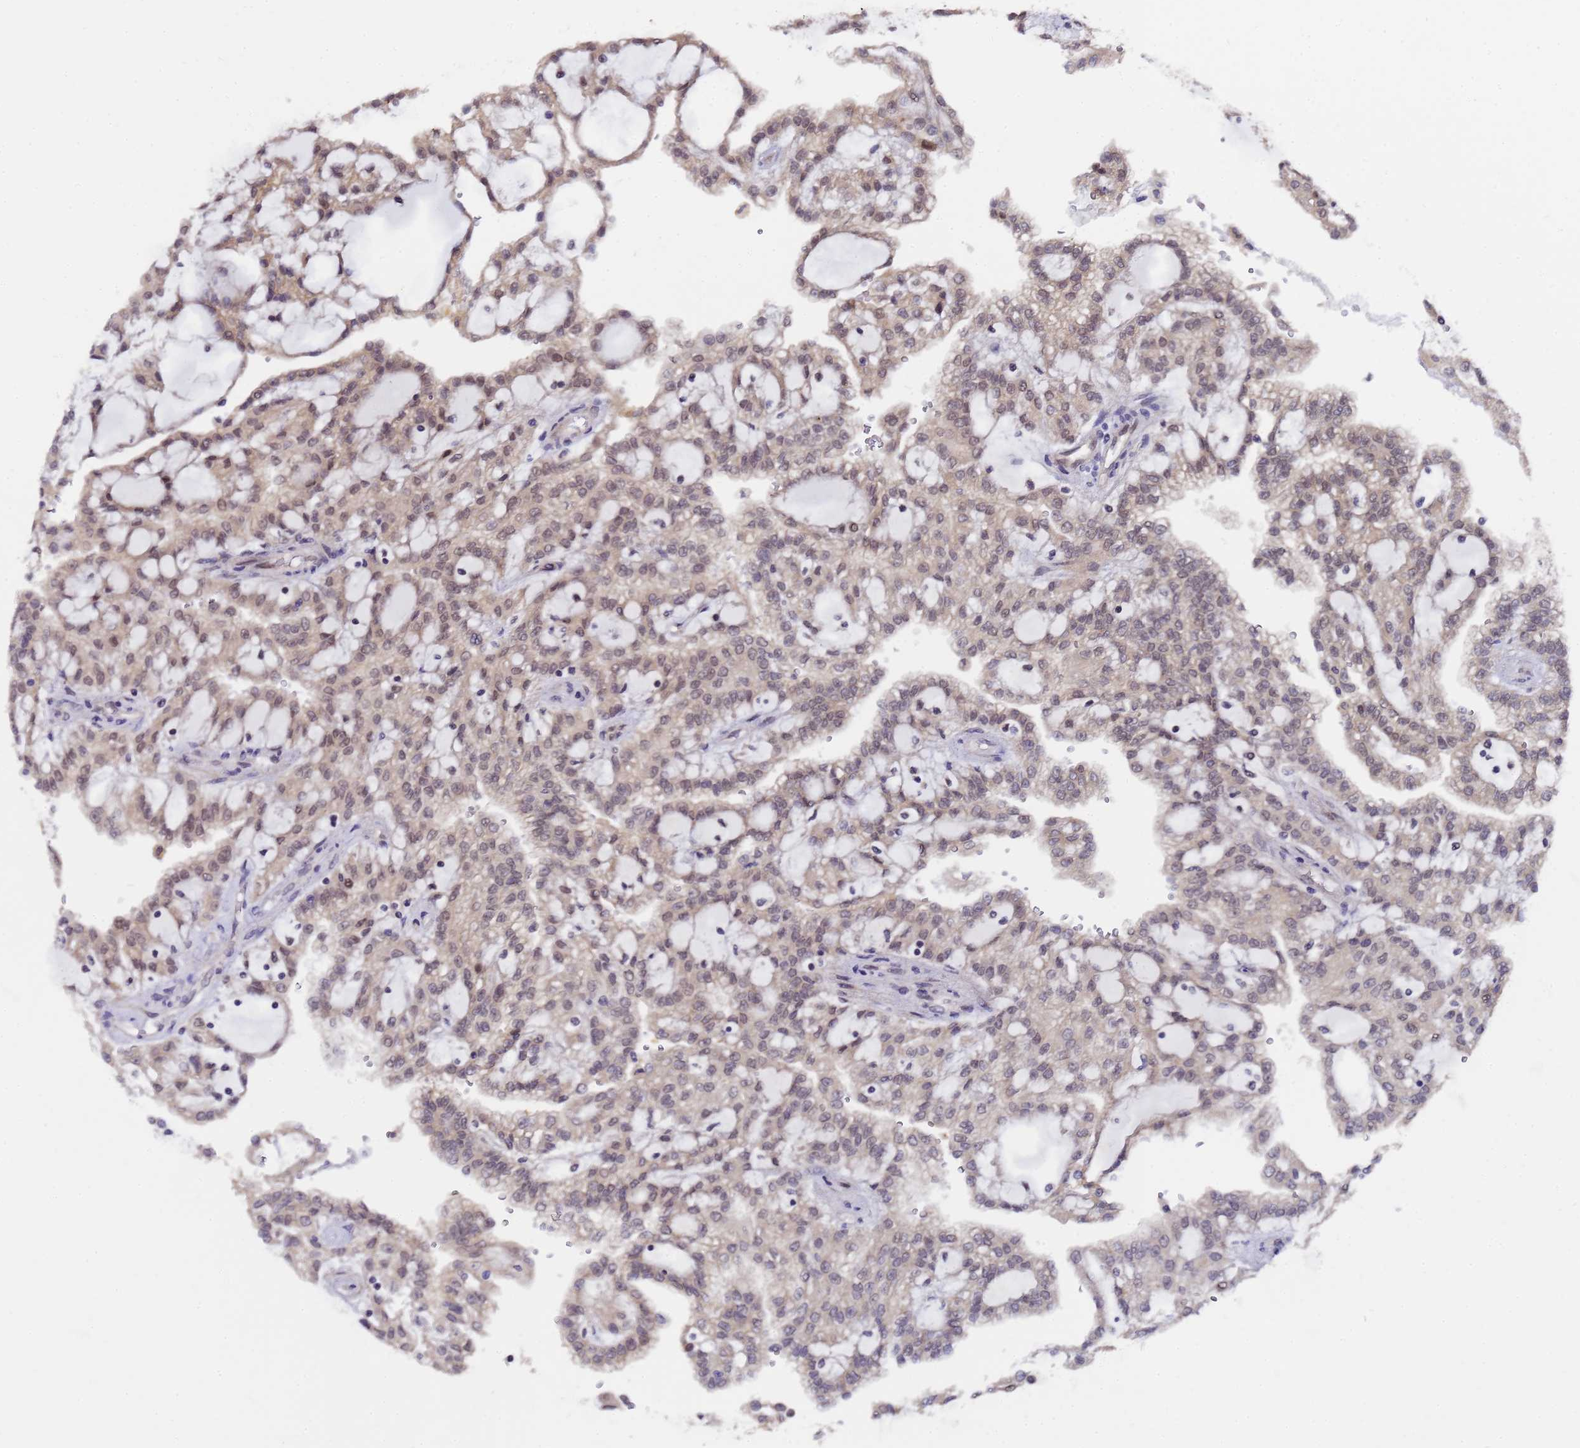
{"staining": {"intensity": "weak", "quantity": "25%-75%", "location": "cytoplasmic/membranous,nuclear"}, "tissue": "renal cancer", "cell_type": "Tumor cells", "image_type": "cancer", "snomed": [{"axis": "morphology", "description": "Adenocarcinoma, NOS"}, {"axis": "topography", "description": "Kidney"}], "caption": "Brown immunohistochemical staining in human adenocarcinoma (renal) displays weak cytoplasmic/membranous and nuclear expression in about 25%-75% of tumor cells.", "gene": "ANAPC13", "patient": {"sex": "male", "age": 63}}